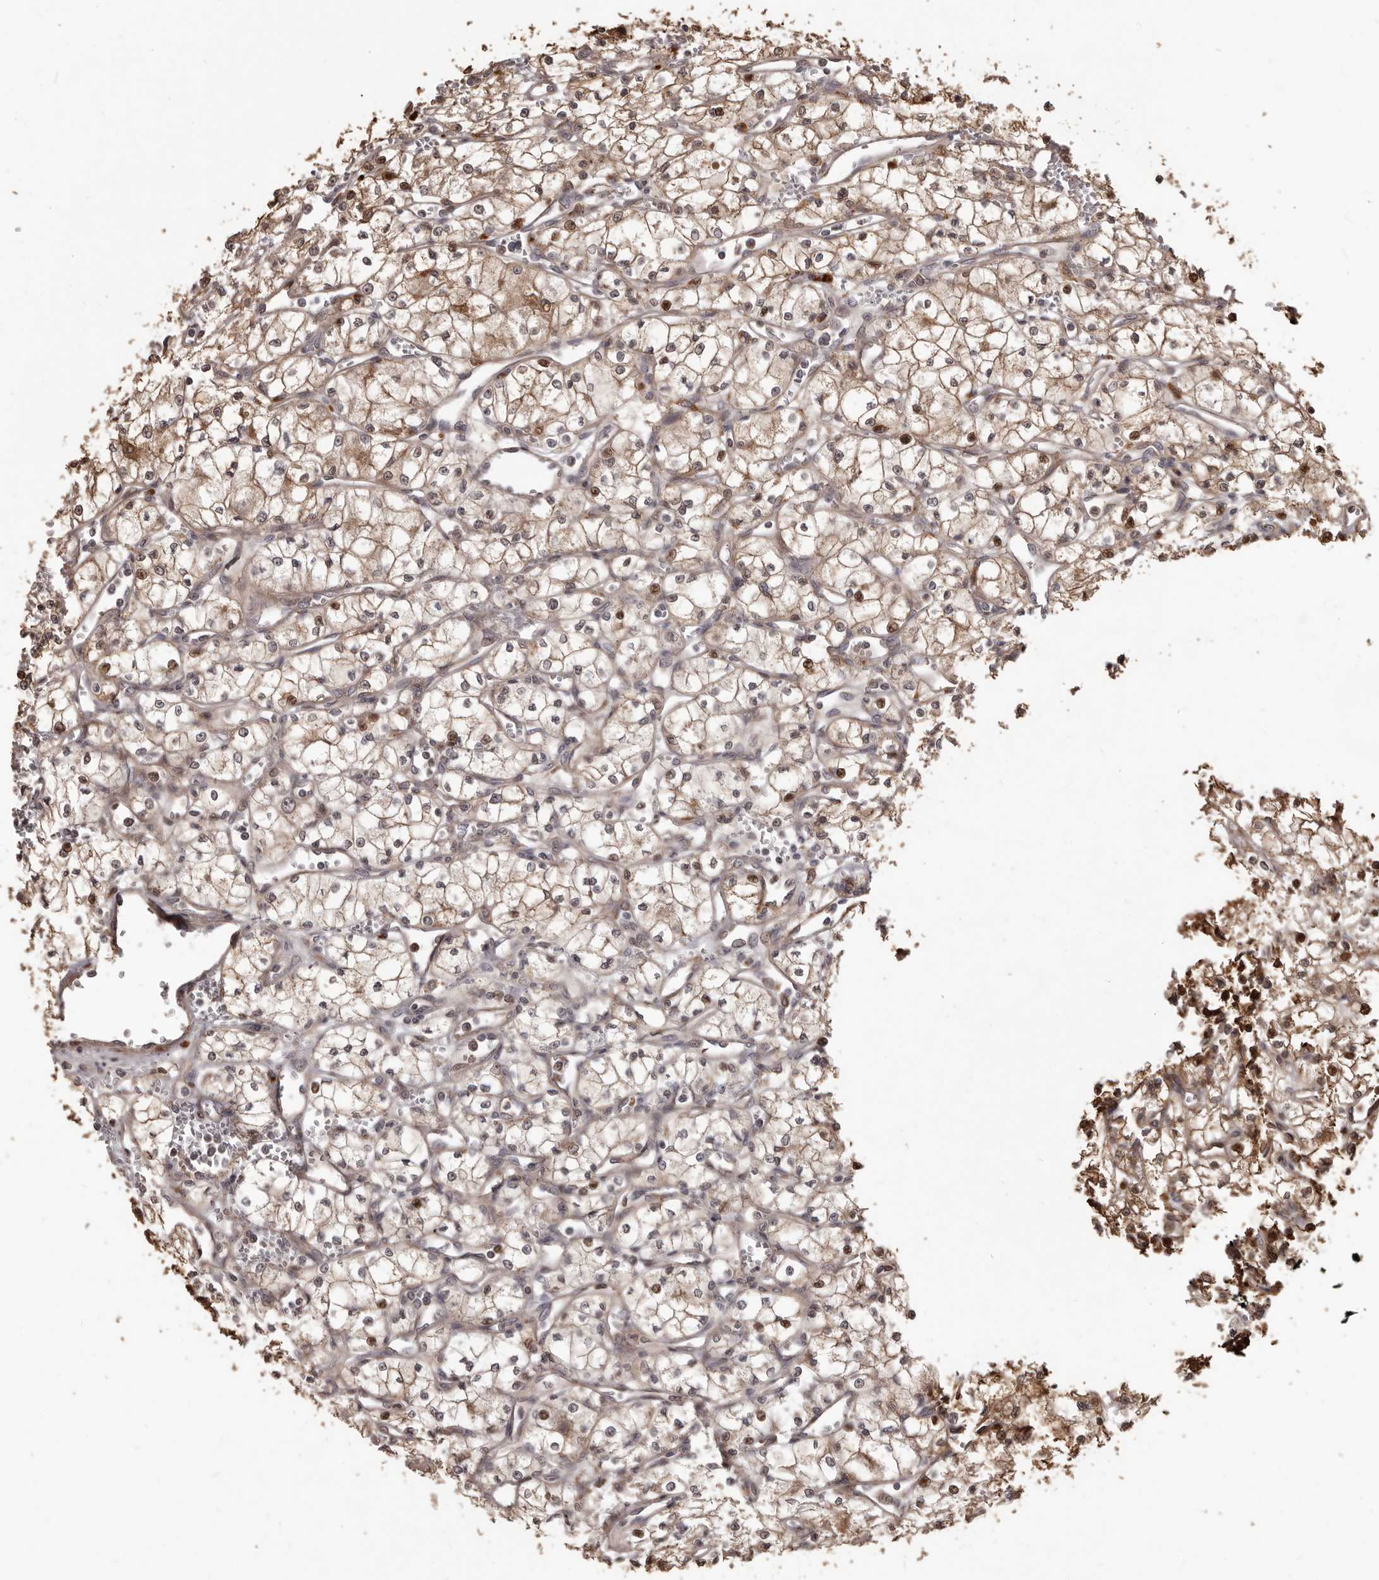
{"staining": {"intensity": "weak", "quantity": ">75%", "location": "cytoplasmic/membranous,nuclear"}, "tissue": "renal cancer", "cell_type": "Tumor cells", "image_type": "cancer", "snomed": [{"axis": "morphology", "description": "Adenocarcinoma, NOS"}, {"axis": "topography", "description": "Kidney"}], "caption": "Protein staining of renal cancer tissue displays weak cytoplasmic/membranous and nuclear expression in approximately >75% of tumor cells.", "gene": "MTO1", "patient": {"sex": "male", "age": 59}}